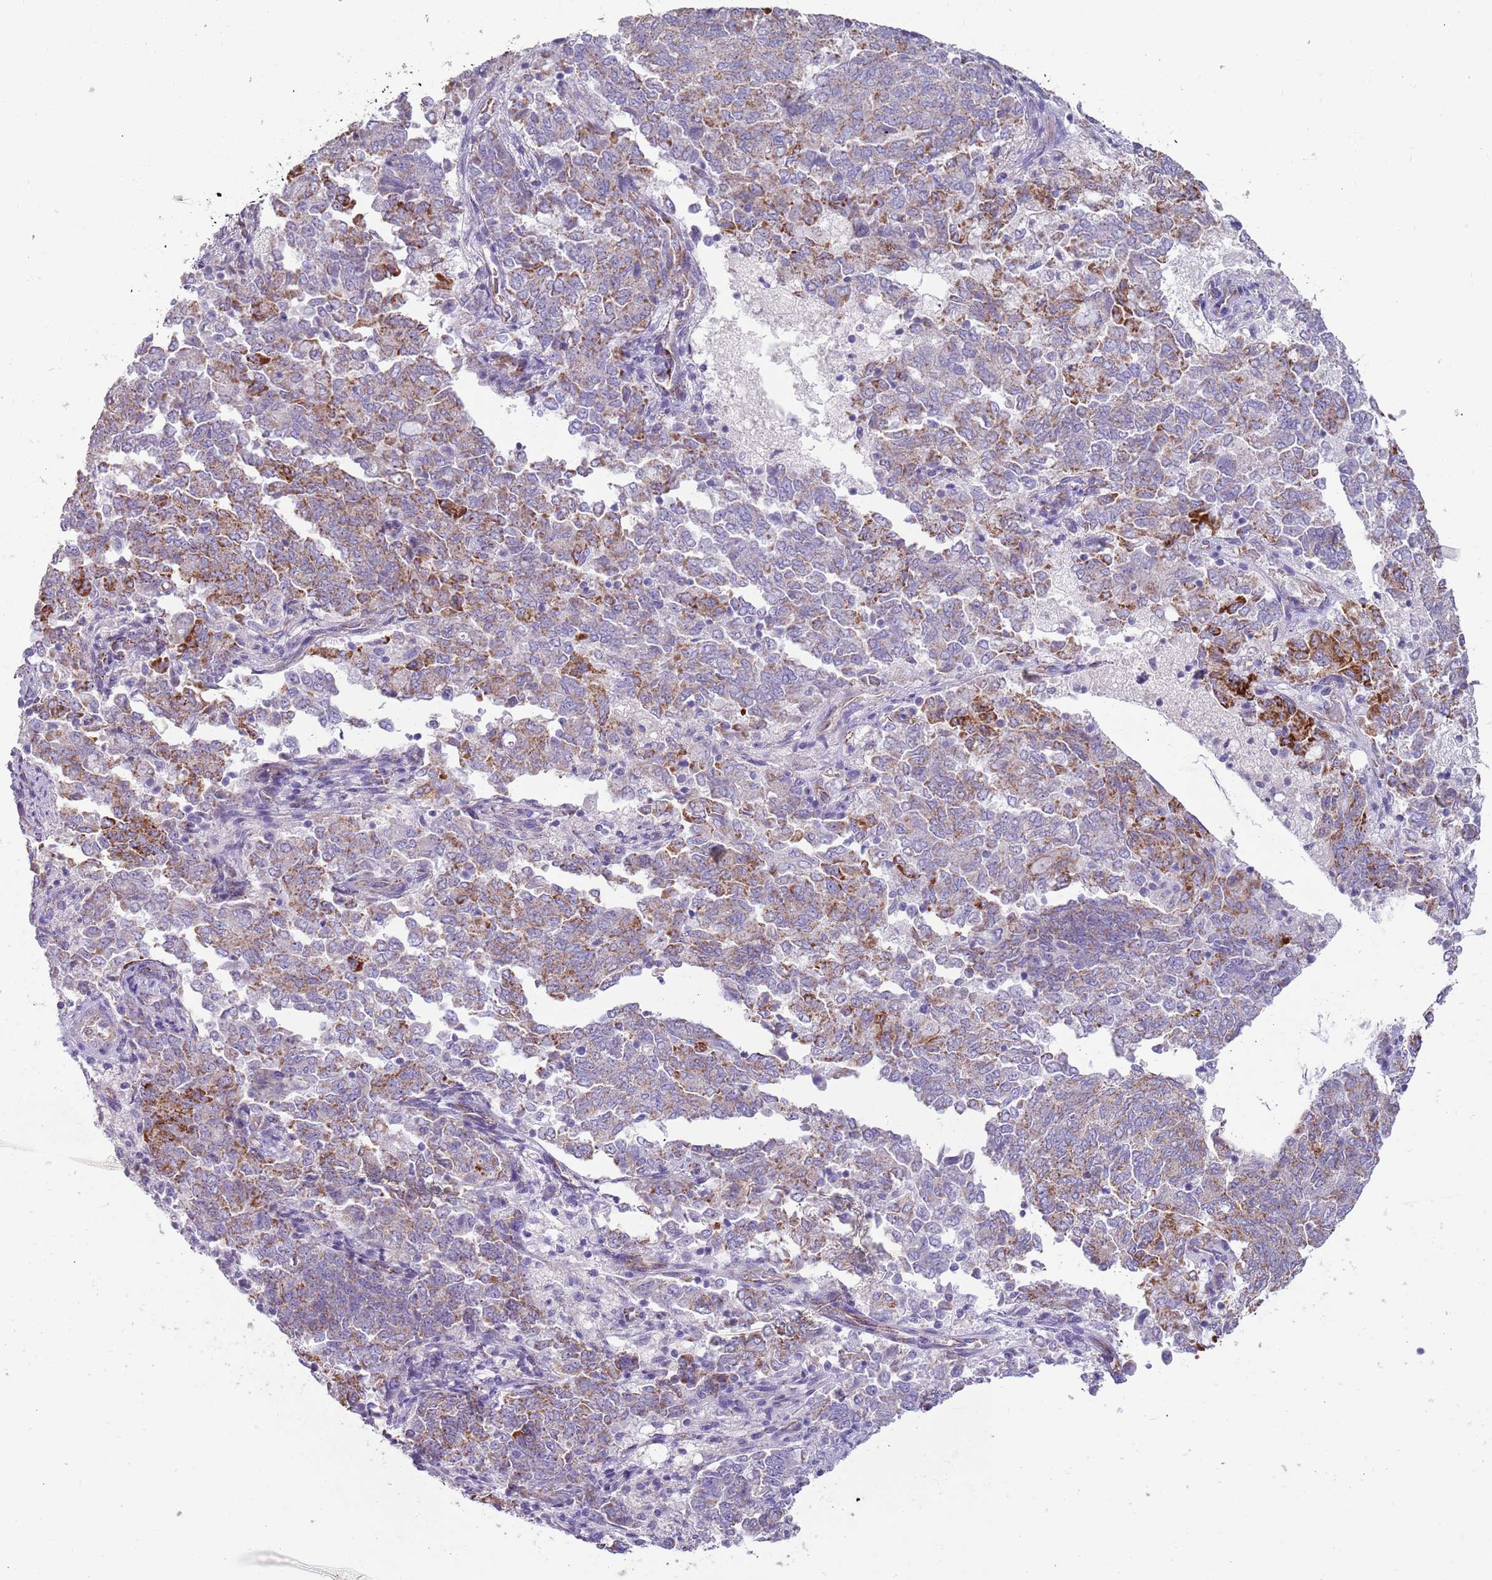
{"staining": {"intensity": "moderate", "quantity": "25%-75%", "location": "cytoplasmic/membranous"}, "tissue": "endometrial cancer", "cell_type": "Tumor cells", "image_type": "cancer", "snomed": [{"axis": "morphology", "description": "Adenocarcinoma, NOS"}, {"axis": "topography", "description": "Endometrium"}], "caption": "A histopathology image of human endometrial adenocarcinoma stained for a protein shows moderate cytoplasmic/membranous brown staining in tumor cells. The staining is performed using DAB brown chromogen to label protein expression. The nuclei are counter-stained blue using hematoxylin.", "gene": "RNF222", "patient": {"sex": "female", "age": 80}}